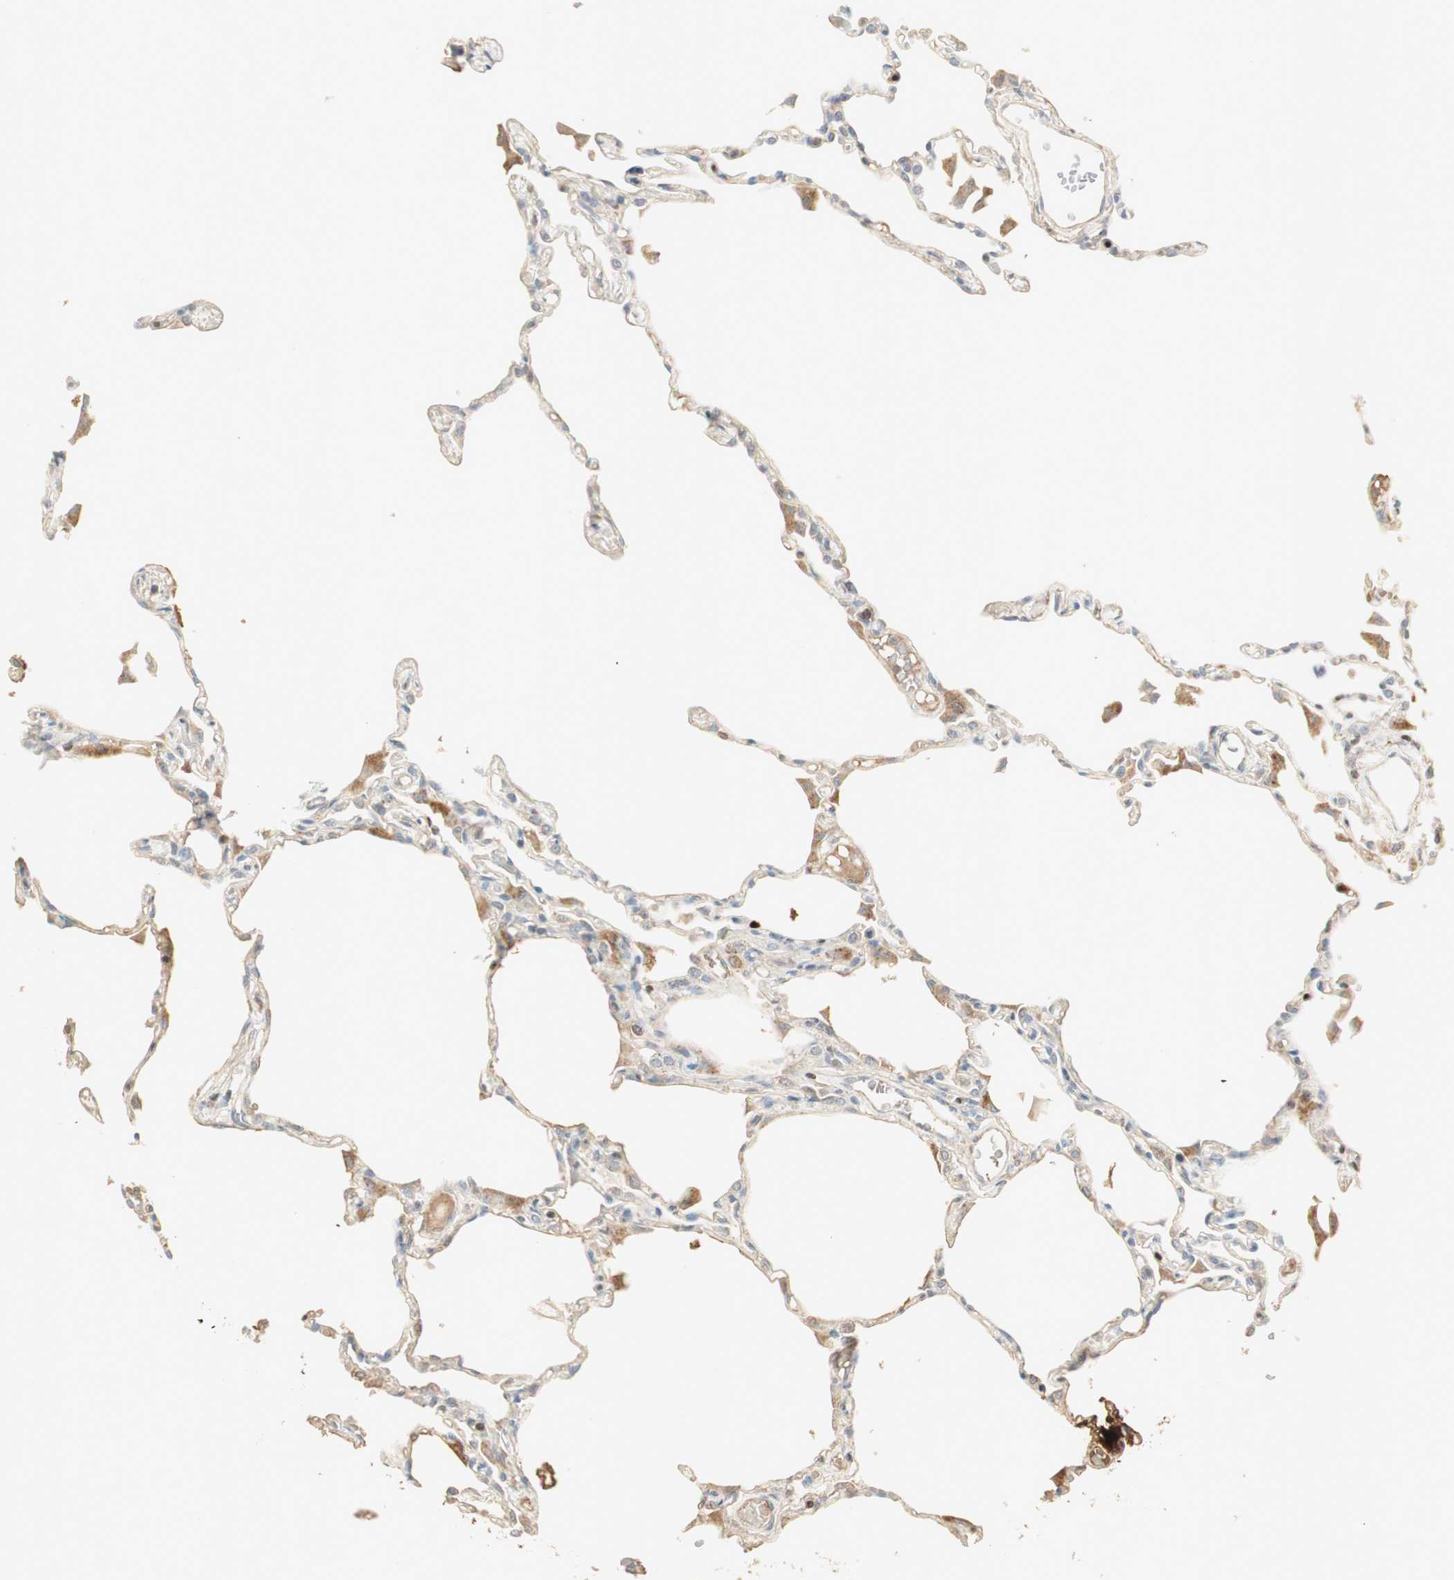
{"staining": {"intensity": "moderate", "quantity": "<25%", "location": "cytoplasmic/membranous"}, "tissue": "lung", "cell_type": "Alveolar cells", "image_type": "normal", "snomed": [{"axis": "morphology", "description": "Normal tissue, NOS"}, {"axis": "topography", "description": "Lung"}], "caption": "Brown immunohistochemical staining in normal lung exhibits moderate cytoplasmic/membranous staining in approximately <25% of alveolar cells. (DAB IHC with brightfield microscopy, high magnification).", "gene": "RUNX2", "patient": {"sex": "female", "age": 49}}